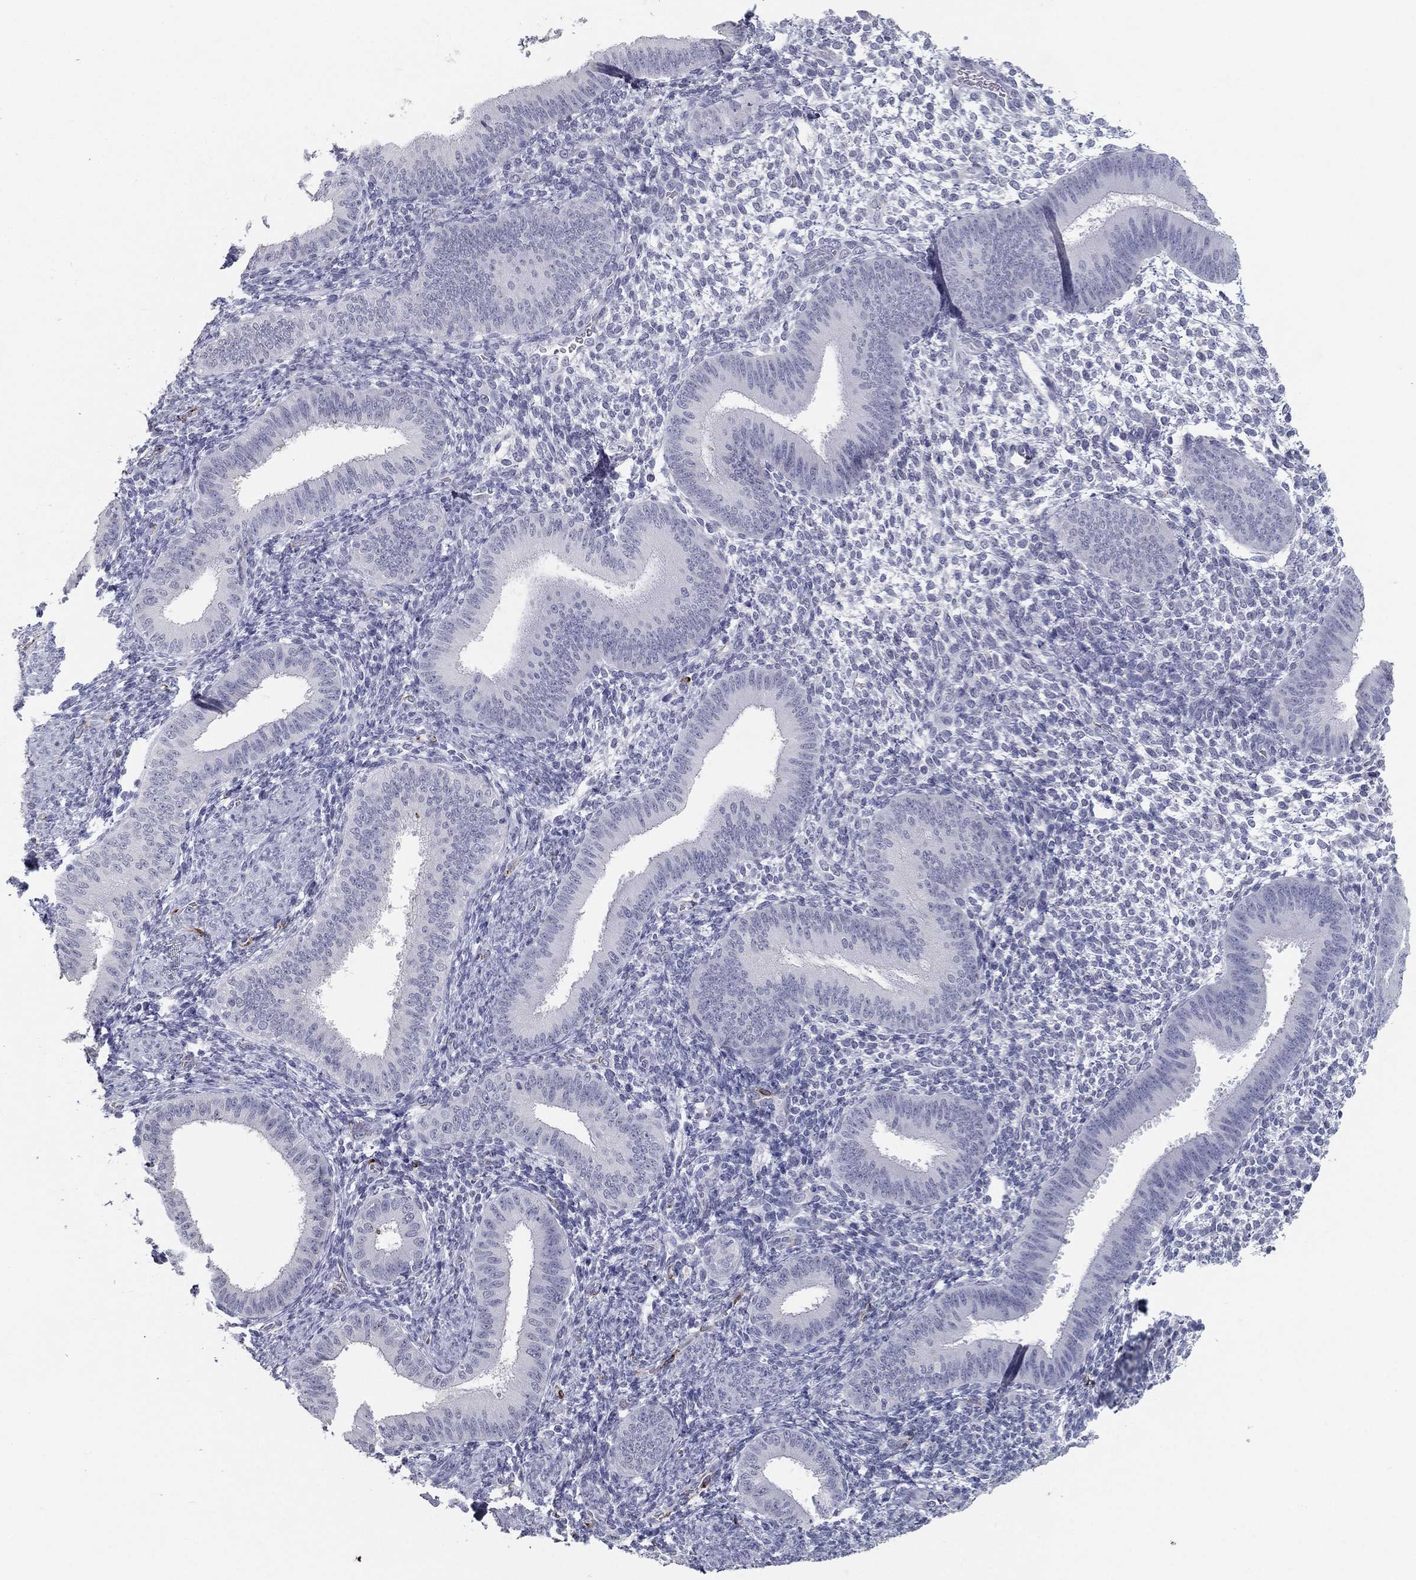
{"staining": {"intensity": "negative", "quantity": "none", "location": "none"}, "tissue": "endometrium", "cell_type": "Cells in endometrial stroma", "image_type": "normal", "snomed": [{"axis": "morphology", "description": "Normal tissue, NOS"}, {"axis": "topography", "description": "Endometrium"}], "caption": "Endometrium was stained to show a protein in brown. There is no significant positivity in cells in endometrial stroma. The staining is performed using DAB (3,3'-diaminobenzidine) brown chromogen with nuclei counter-stained in using hematoxylin.", "gene": "ACE2", "patient": {"sex": "female", "age": 39}}